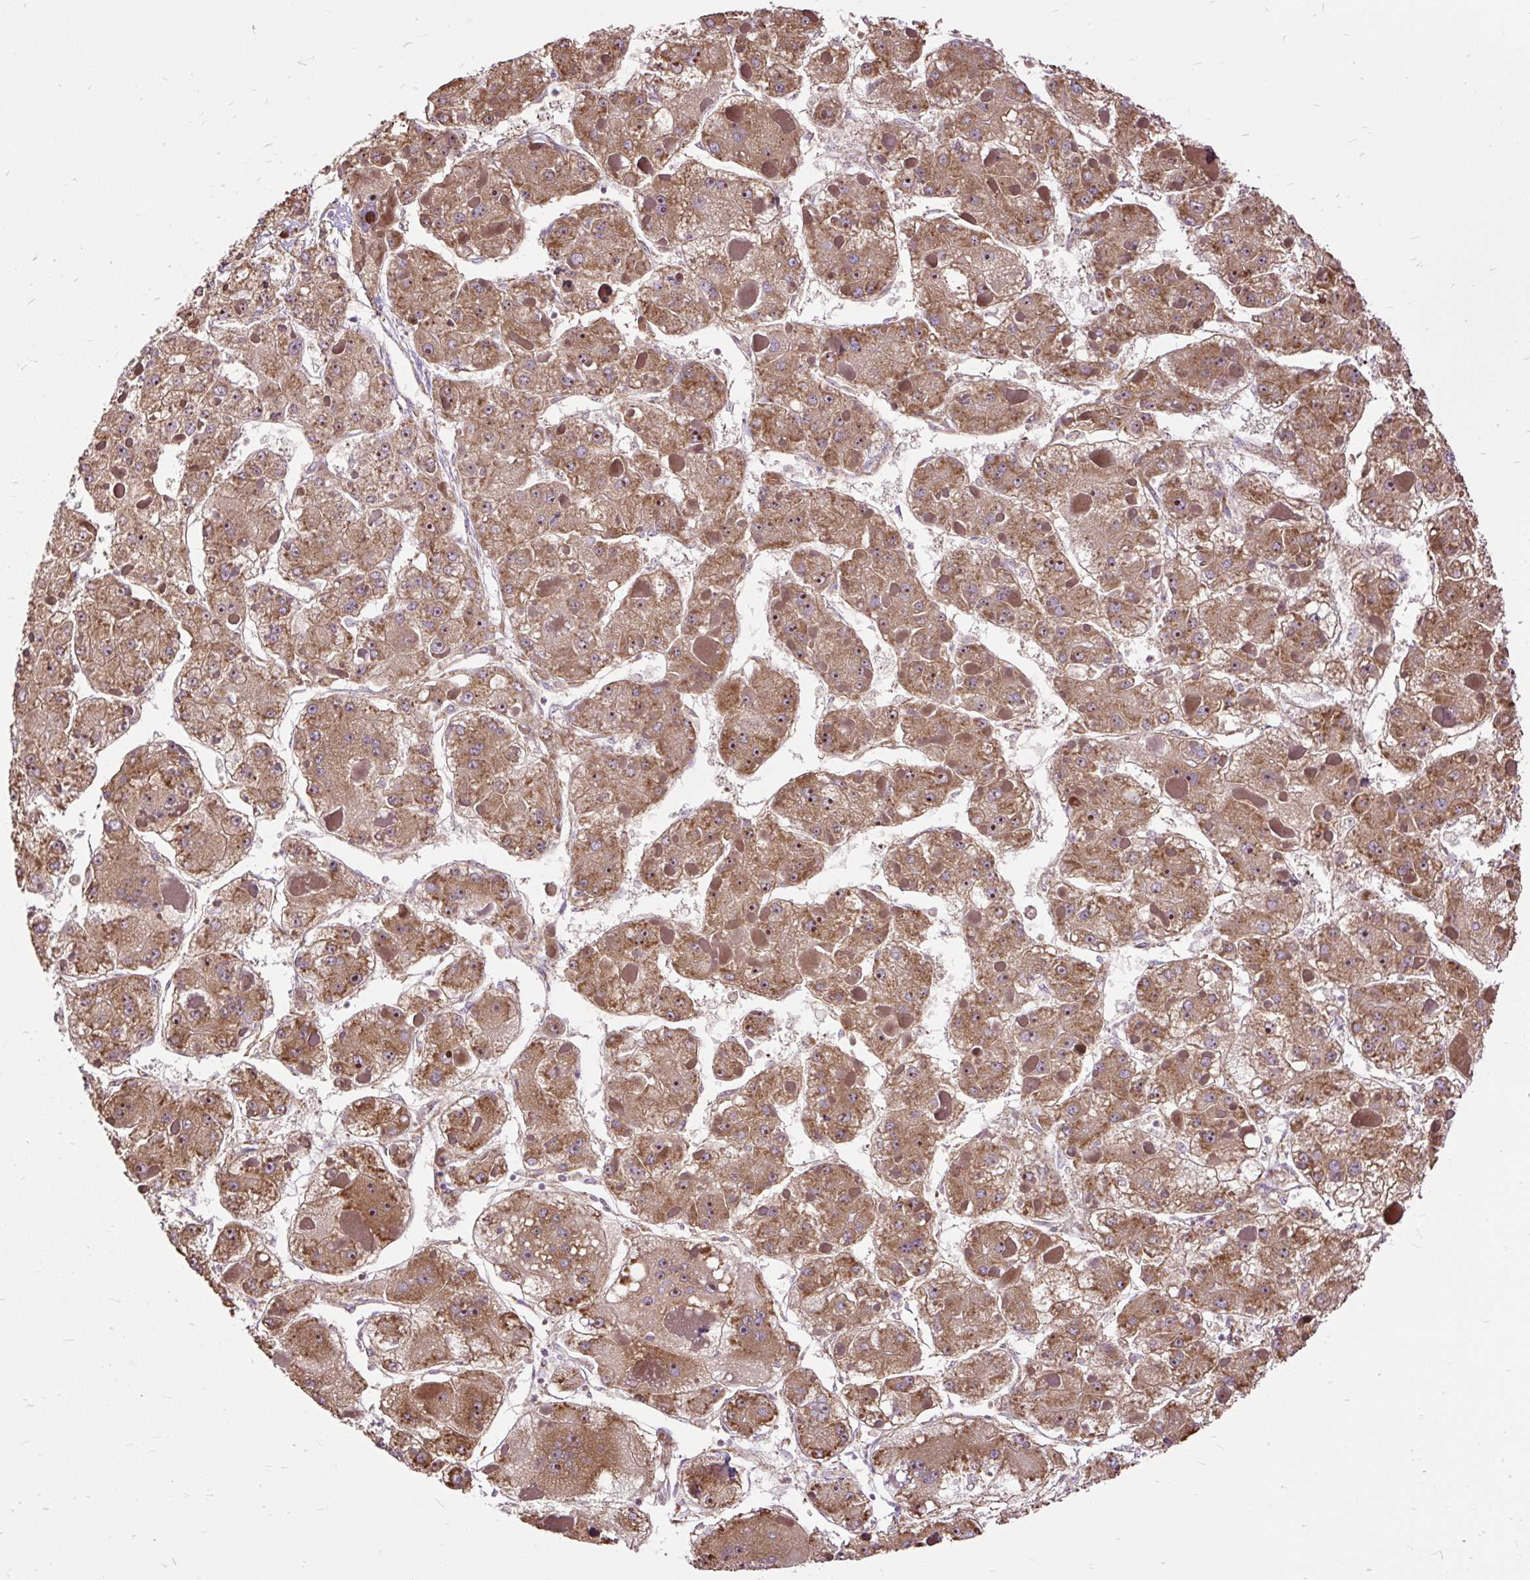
{"staining": {"intensity": "moderate", "quantity": ">75%", "location": "cytoplasmic/membranous"}, "tissue": "liver cancer", "cell_type": "Tumor cells", "image_type": "cancer", "snomed": [{"axis": "morphology", "description": "Carcinoma, Hepatocellular, NOS"}, {"axis": "topography", "description": "Liver"}], "caption": "The image reveals a brown stain indicating the presence of a protein in the cytoplasmic/membranous of tumor cells in liver cancer.", "gene": "RPS5", "patient": {"sex": "female", "age": 73}}